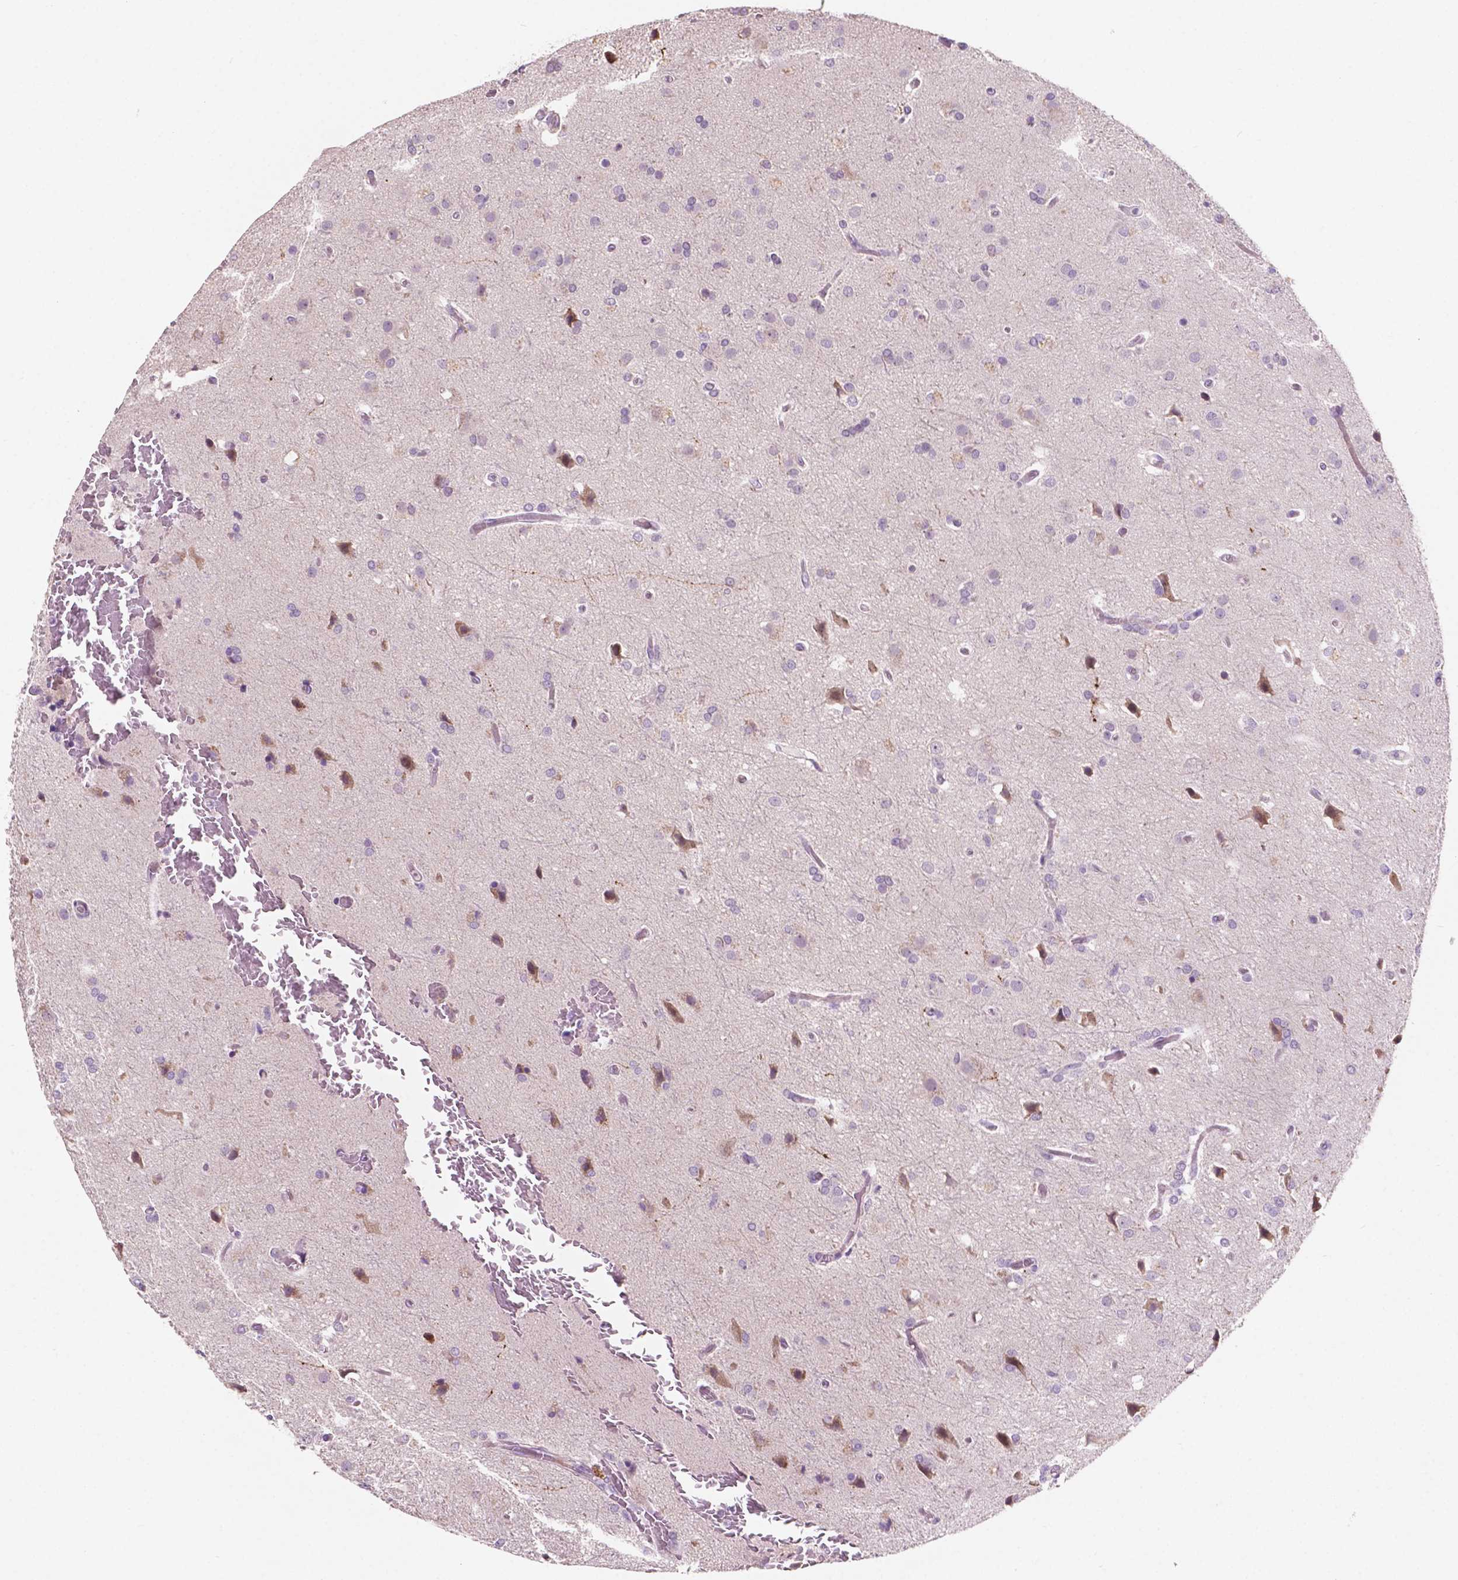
{"staining": {"intensity": "negative", "quantity": "none", "location": "none"}, "tissue": "glioma", "cell_type": "Tumor cells", "image_type": "cancer", "snomed": [{"axis": "morphology", "description": "Glioma, malignant, High grade"}, {"axis": "topography", "description": "Brain"}], "caption": "Immunohistochemistry (IHC) micrograph of neoplastic tissue: glioma stained with DAB (3,3'-diaminobenzidine) exhibits no significant protein positivity in tumor cells. (DAB immunohistochemistry (IHC) with hematoxylin counter stain).", "gene": "LRP1B", "patient": {"sex": "male", "age": 68}}